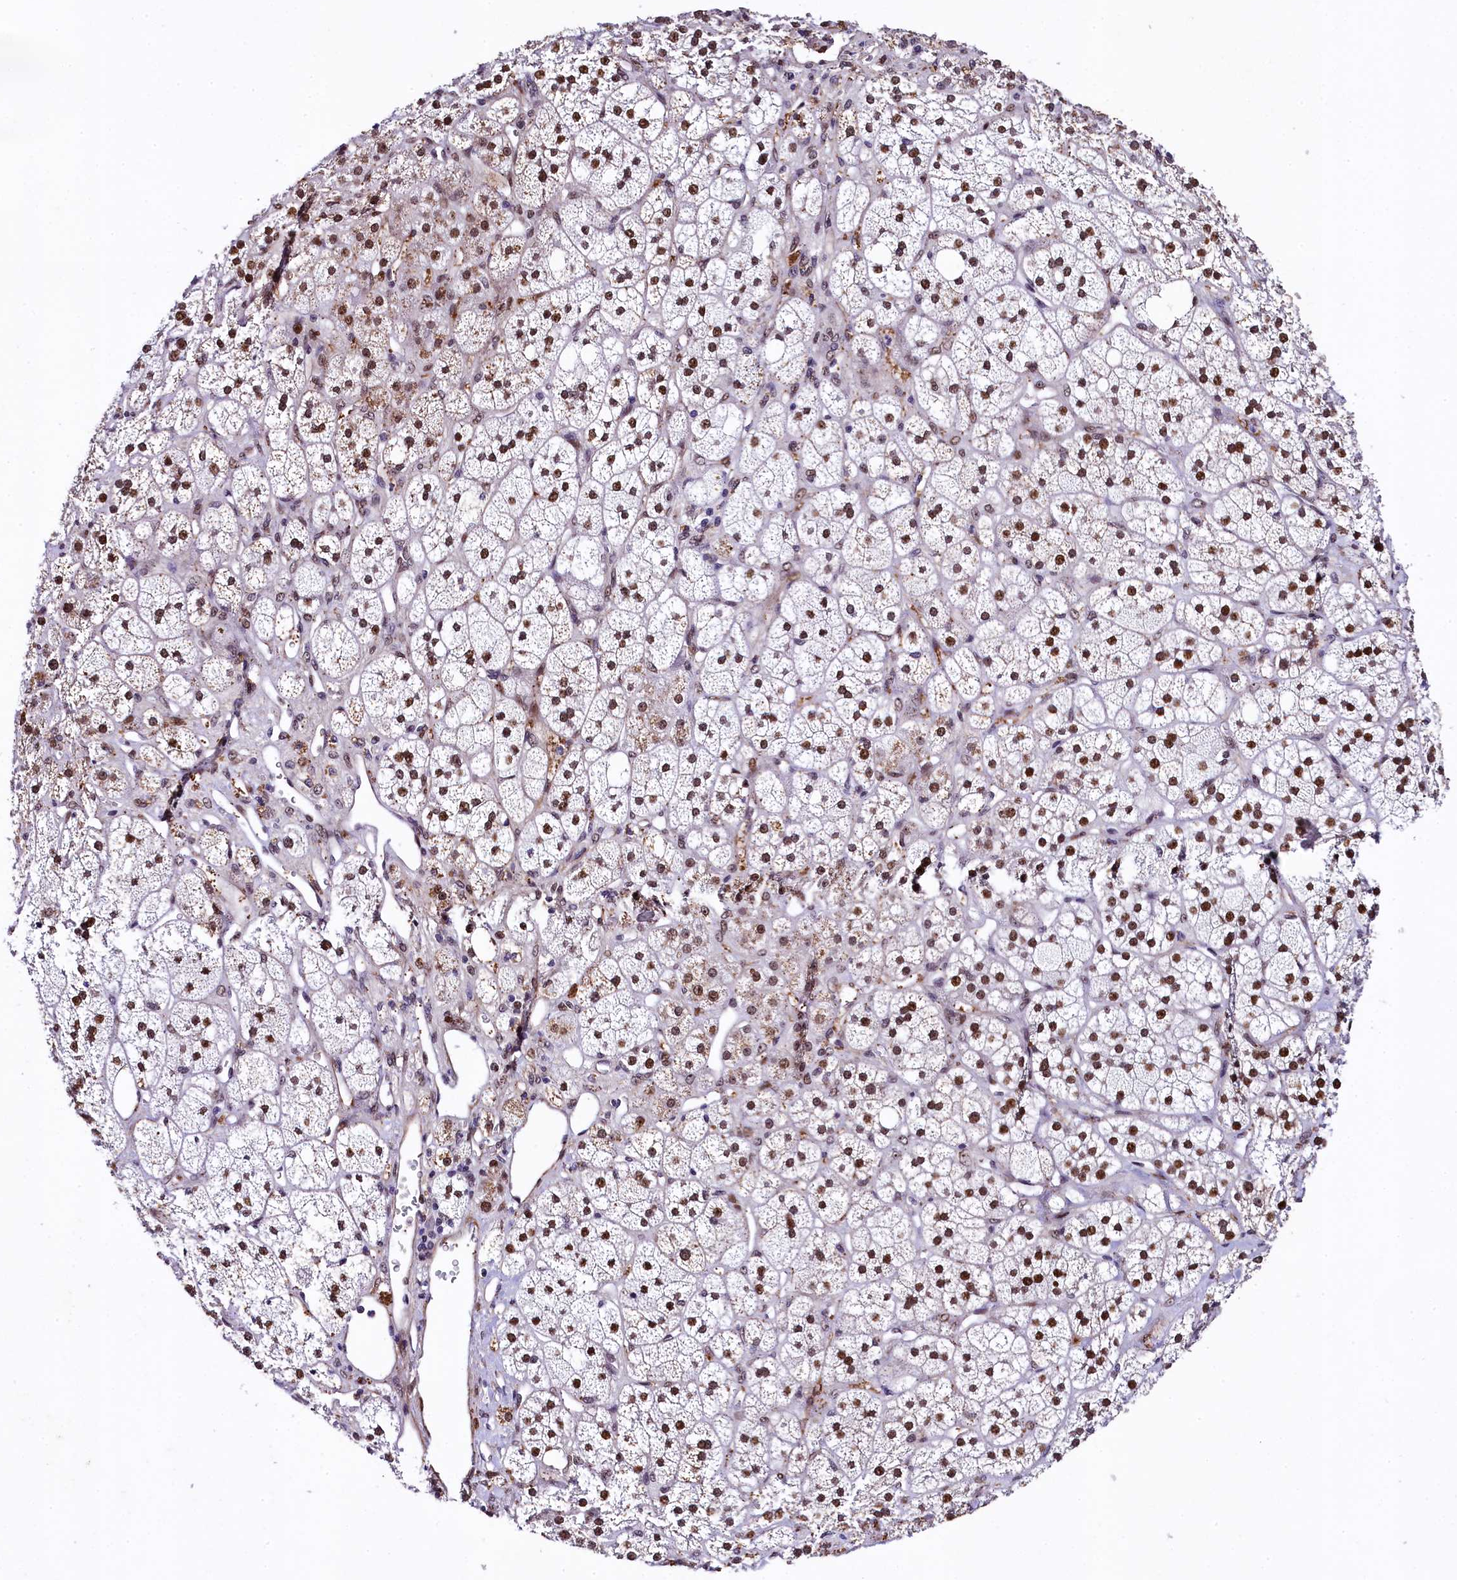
{"staining": {"intensity": "moderate", "quantity": ">75%", "location": "nuclear"}, "tissue": "adrenal gland", "cell_type": "Glandular cells", "image_type": "normal", "snomed": [{"axis": "morphology", "description": "Normal tissue, NOS"}, {"axis": "topography", "description": "Adrenal gland"}], "caption": "Brown immunohistochemical staining in unremarkable adrenal gland demonstrates moderate nuclear staining in approximately >75% of glandular cells. The protein of interest is stained brown, and the nuclei are stained in blue (DAB IHC with brightfield microscopy, high magnification).", "gene": "SAMD10", "patient": {"sex": "male", "age": 61}}